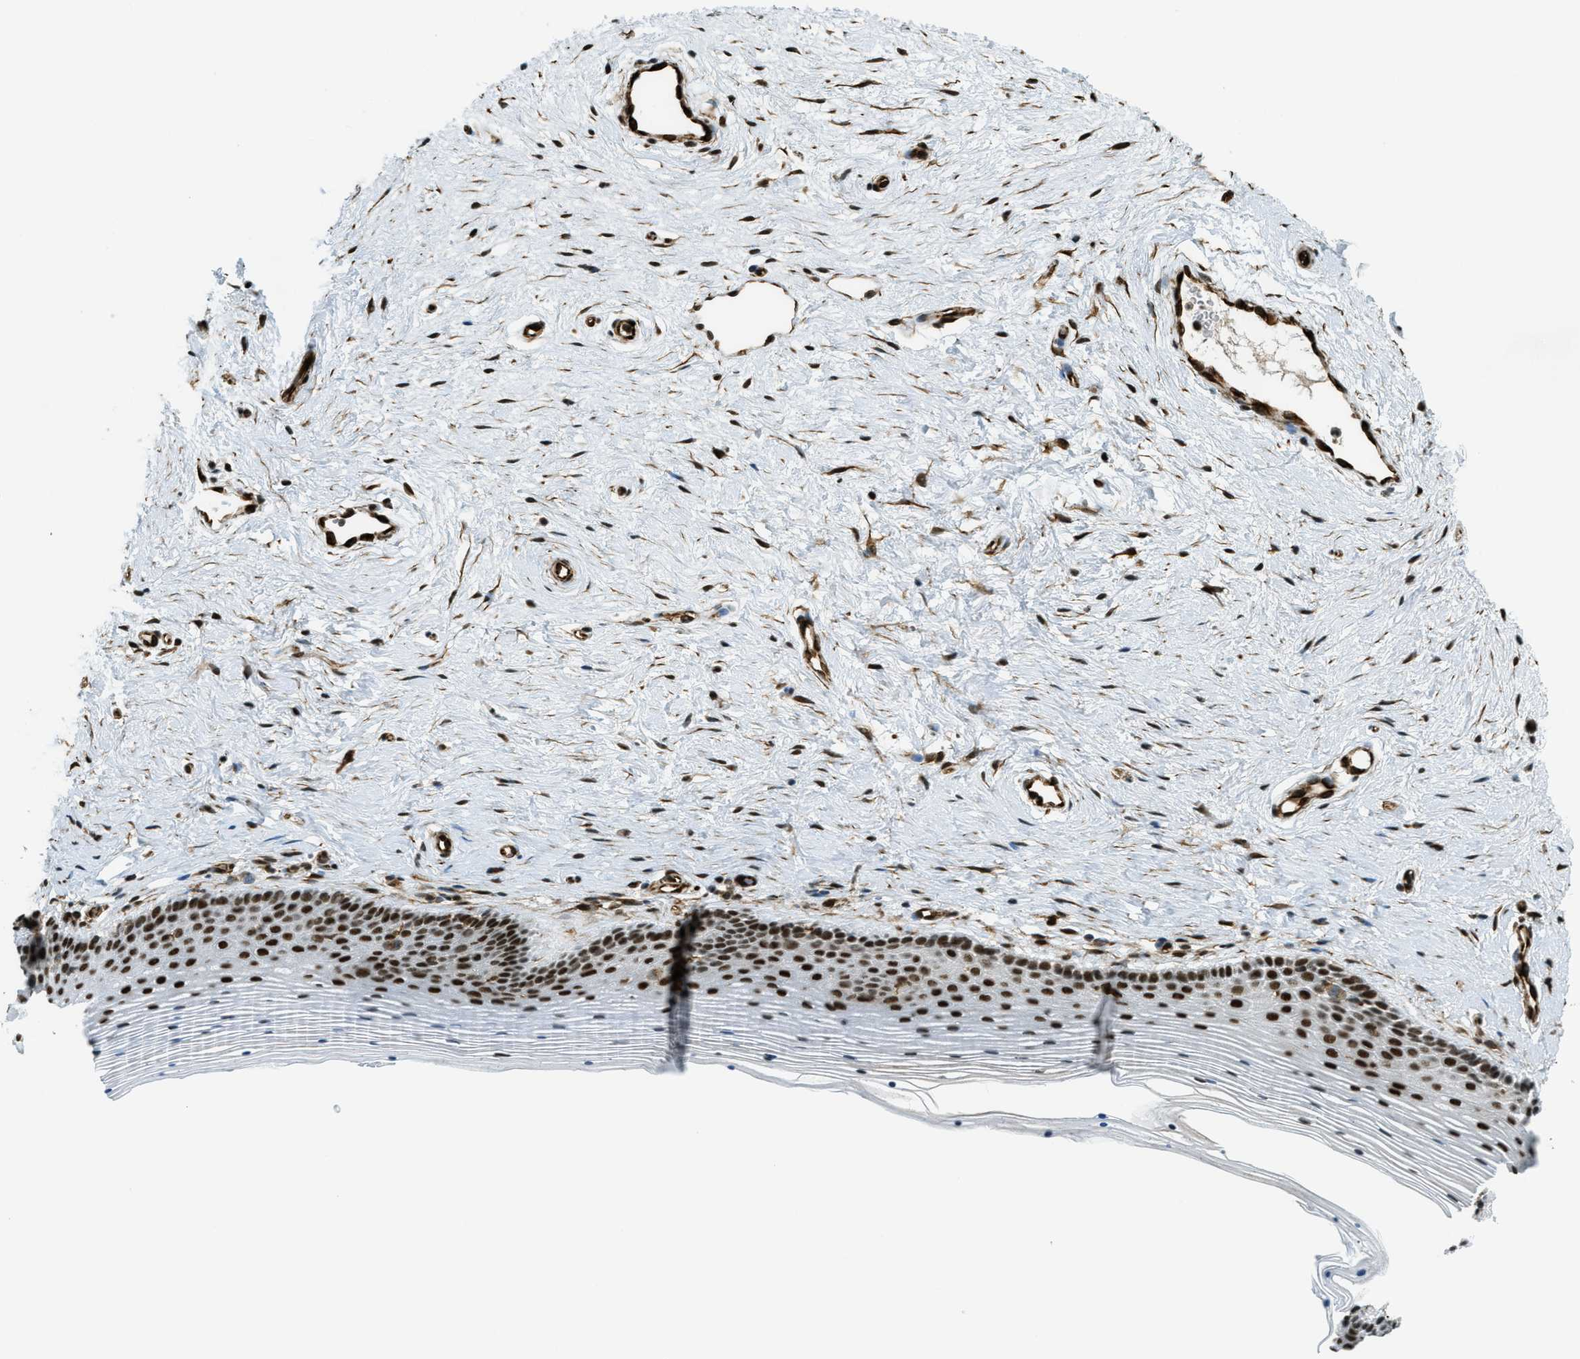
{"staining": {"intensity": "strong", "quantity": ">75%", "location": "cytoplasmic/membranous"}, "tissue": "vagina", "cell_type": "Squamous epithelial cells", "image_type": "normal", "snomed": [{"axis": "morphology", "description": "Normal tissue, NOS"}, {"axis": "topography", "description": "Vagina"}], "caption": "Vagina stained with DAB immunohistochemistry shows high levels of strong cytoplasmic/membranous positivity in approximately >75% of squamous epithelial cells.", "gene": "ZFR", "patient": {"sex": "female", "age": 32}}